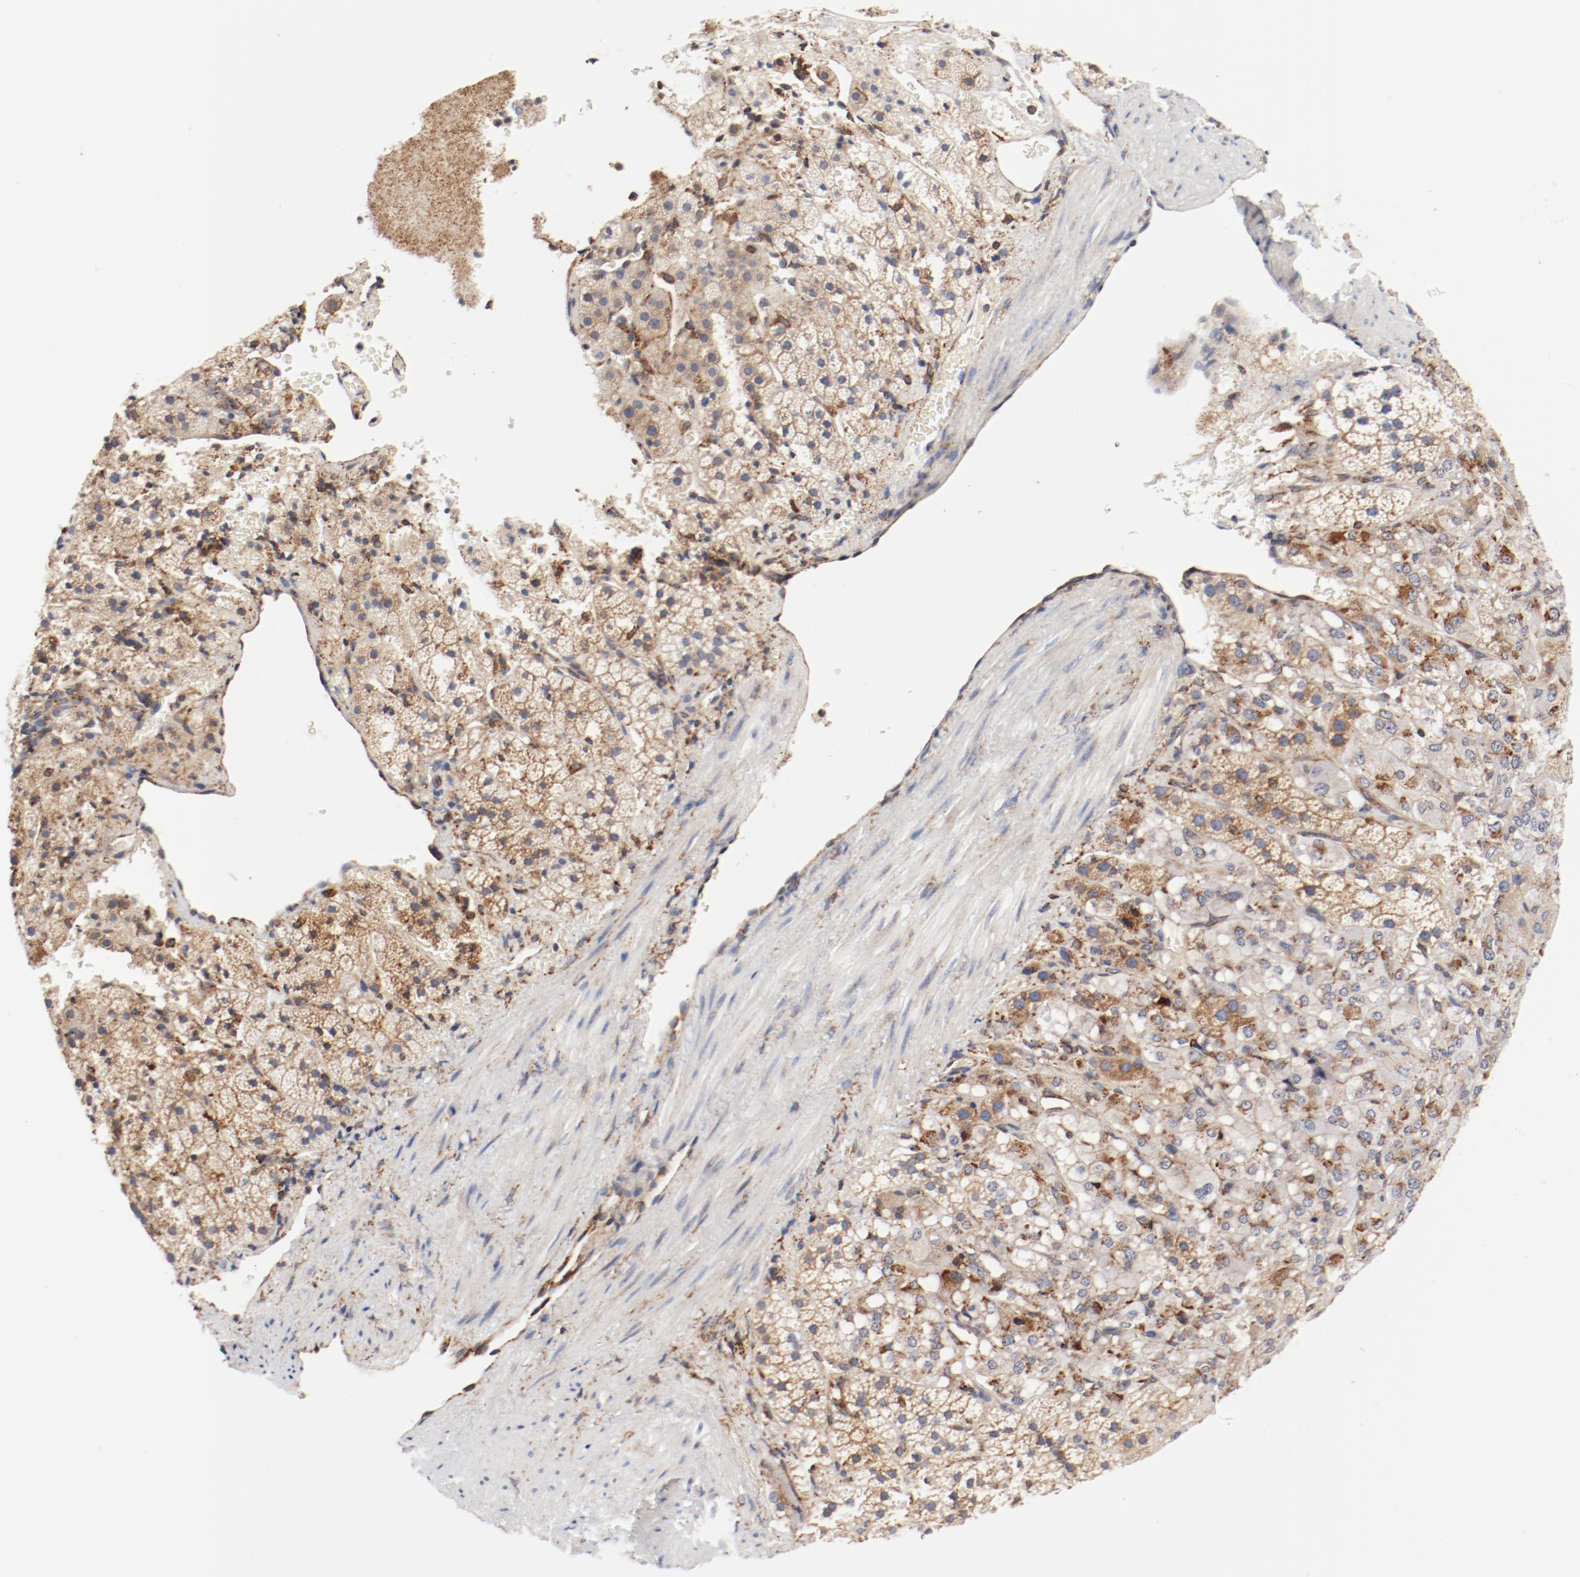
{"staining": {"intensity": "moderate", "quantity": ">75%", "location": "cytoplasmic/membranous"}, "tissue": "adrenal gland", "cell_type": "Glandular cells", "image_type": "normal", "snomed": [{"axis": "morphology", "description": "Normal tissue, NOS"}, {"axis": "topography", "description": "Adrenal gland"}], "caption": "IHC (DAB) staining of unremarkable human adrenal gland reveals moderate cytoplasmic/membranous protein expression in approximately >75% of glandular cells.", "gene": "PDPK1", "patient": {"sex": "female", "age": 44}}